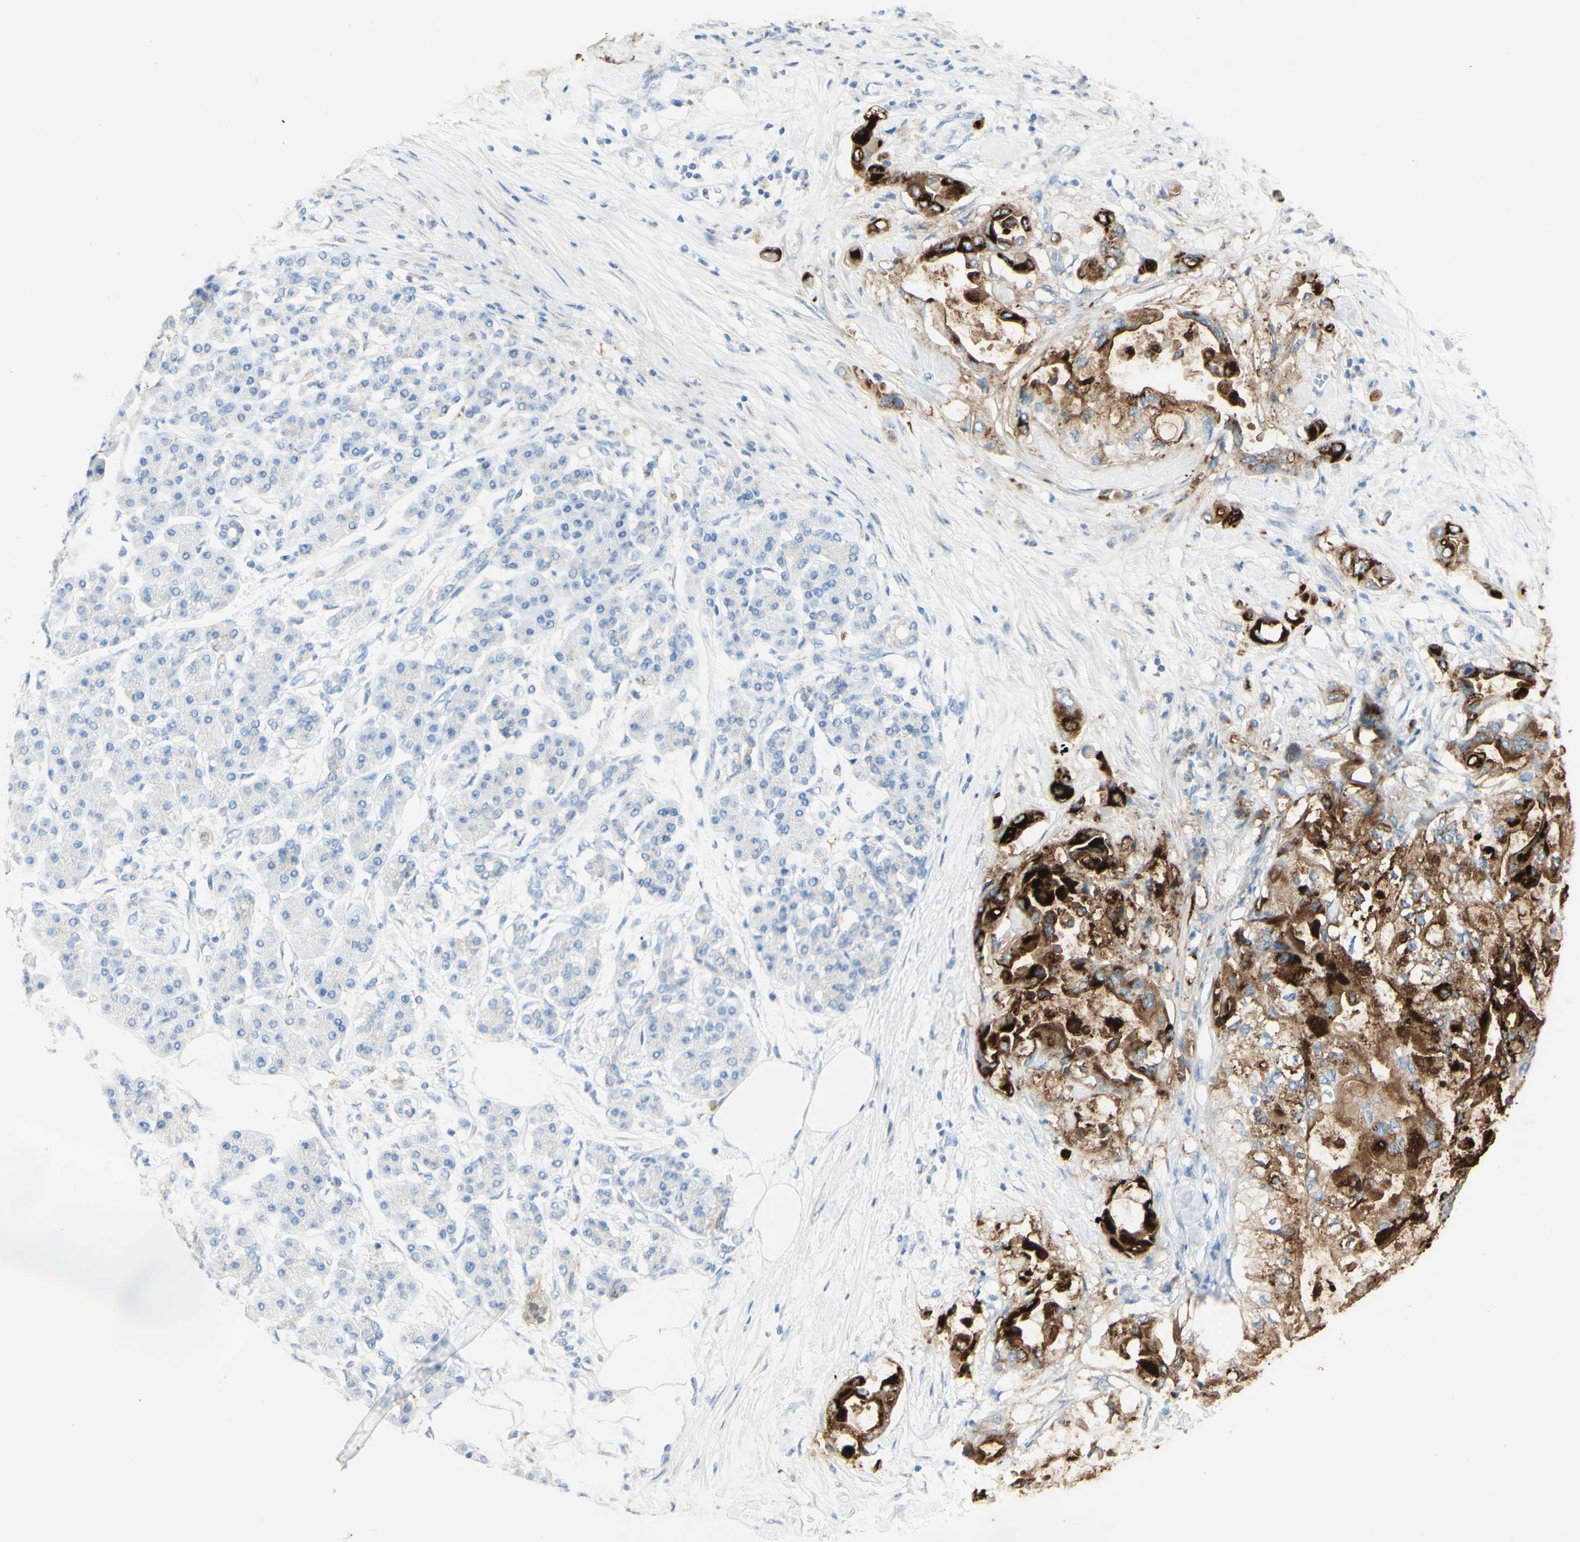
{"staining": {"intensity": "strong", "quantity": "25%-75%", "location": "cytoplasmic/membranous,nuclear"}, "tissue": "pancreatic cancer", "cell_type": "Tumor cells", "image_type": "cancer", "snomed": [{"axis": "morphology", "description": "Adenocarcinoma, NOS"}, {"axis": "morphology", "description": "Adenocarcinoma, metastatic, NOS"}, {"axis": "topography", "description": "Lymph node"}, {"axis": "topography", "description": "Pancreas"}, {"axis": "topography", "description": "Duodenum"}], "caption": "A histopathology image of pancreatic metastatic adenocarcinoma stained for a protein displays strong cytoplasmic/membranous and nuclear brown staining in tumor cells.", "gene": "TSPAN1", "patient": {"sex": "female", "age": 64}}